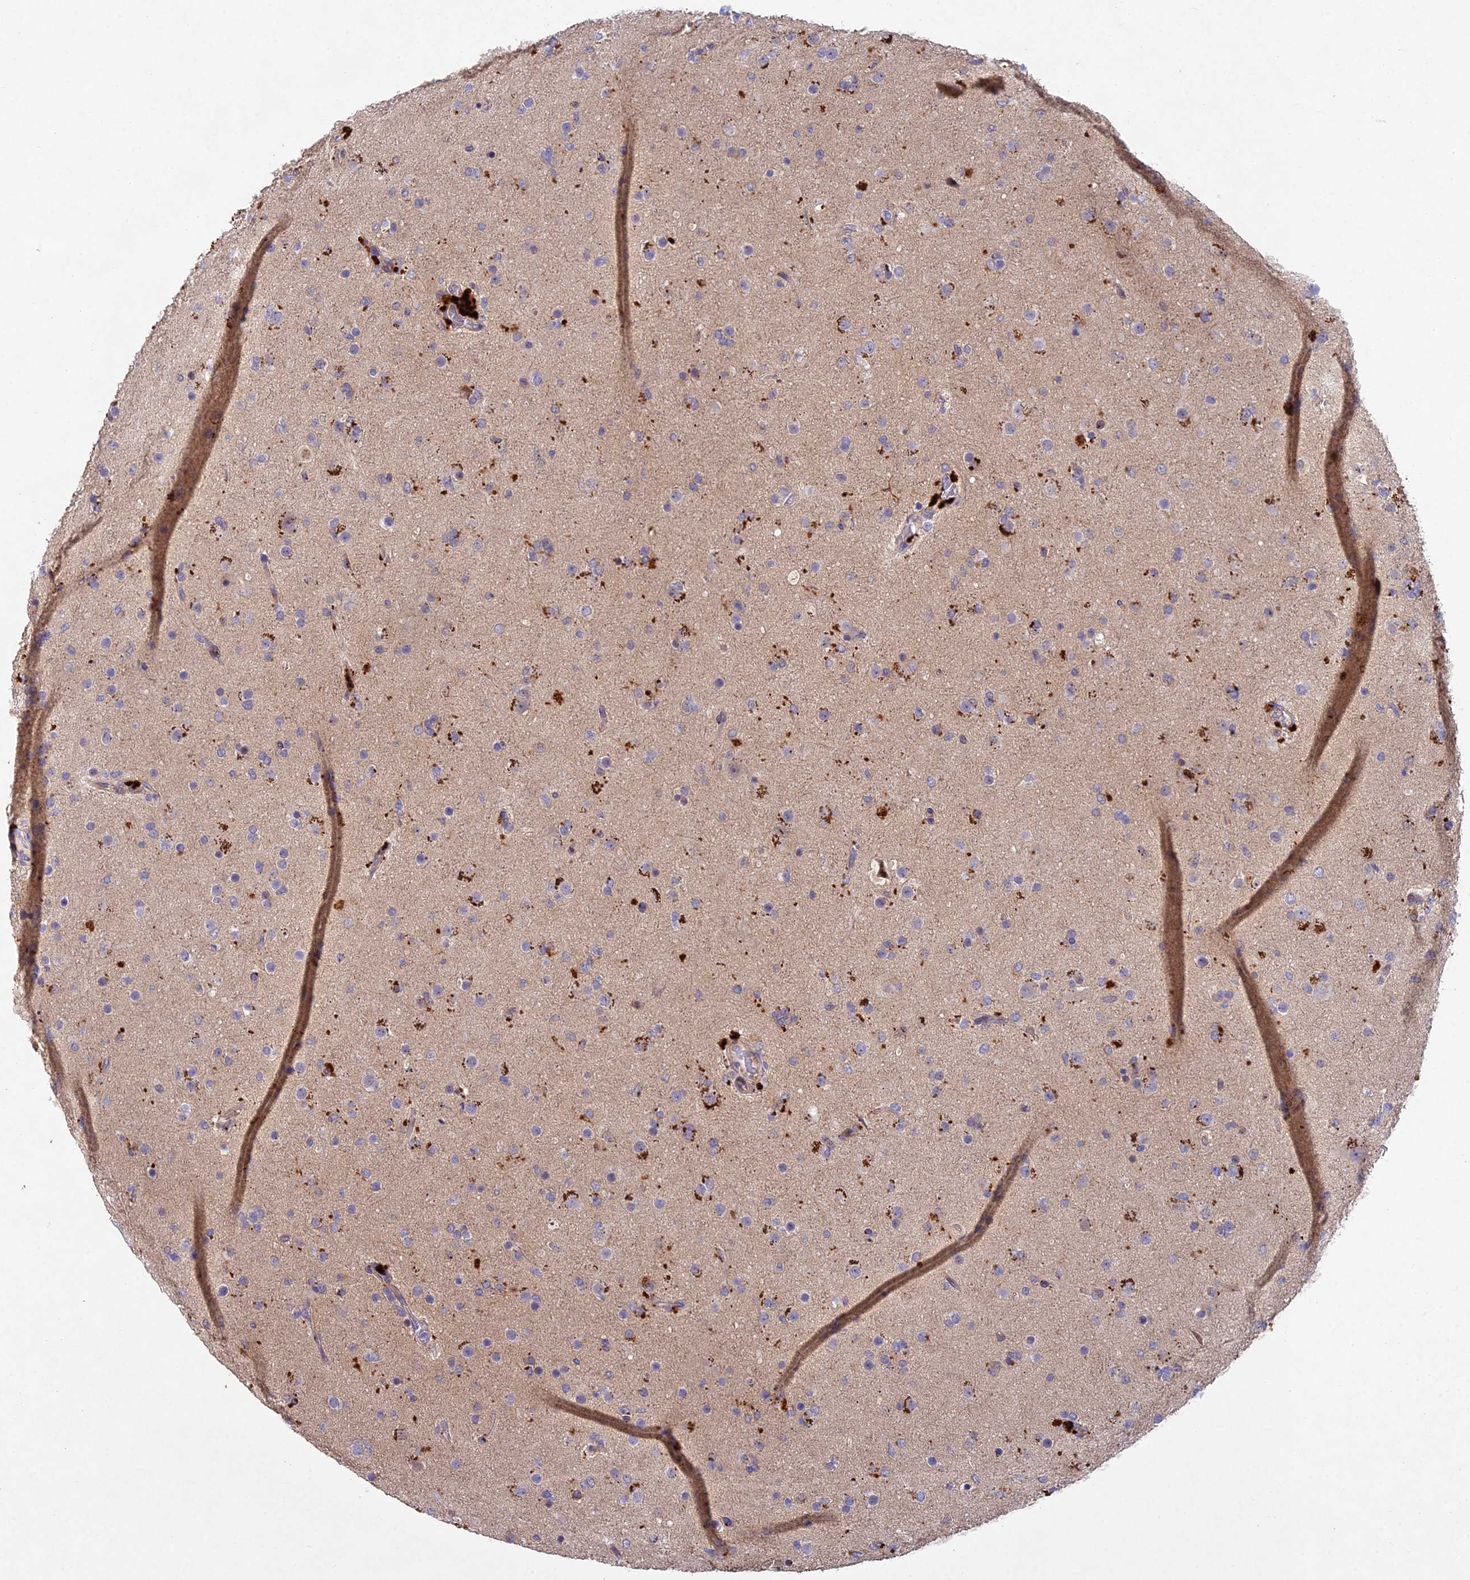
{"staining": {"intensity": "negative", "quantity": "none", "location": "none"}, "tissue": "glioma", "cell_type": "Tumor cells", "image_type": "cancer", "snomed": [{"axis": "morphology", "description": "Glioma, malignant, Low grade"}, {"axis": "topography", "description": "Brain"}], "caption": "Histopathology image shows no protein staining in tumor cells of low-grade glioma (malignant) tissue.", "gene": "NSMCE1", "patient": {"sex": "male", "age": 65}}